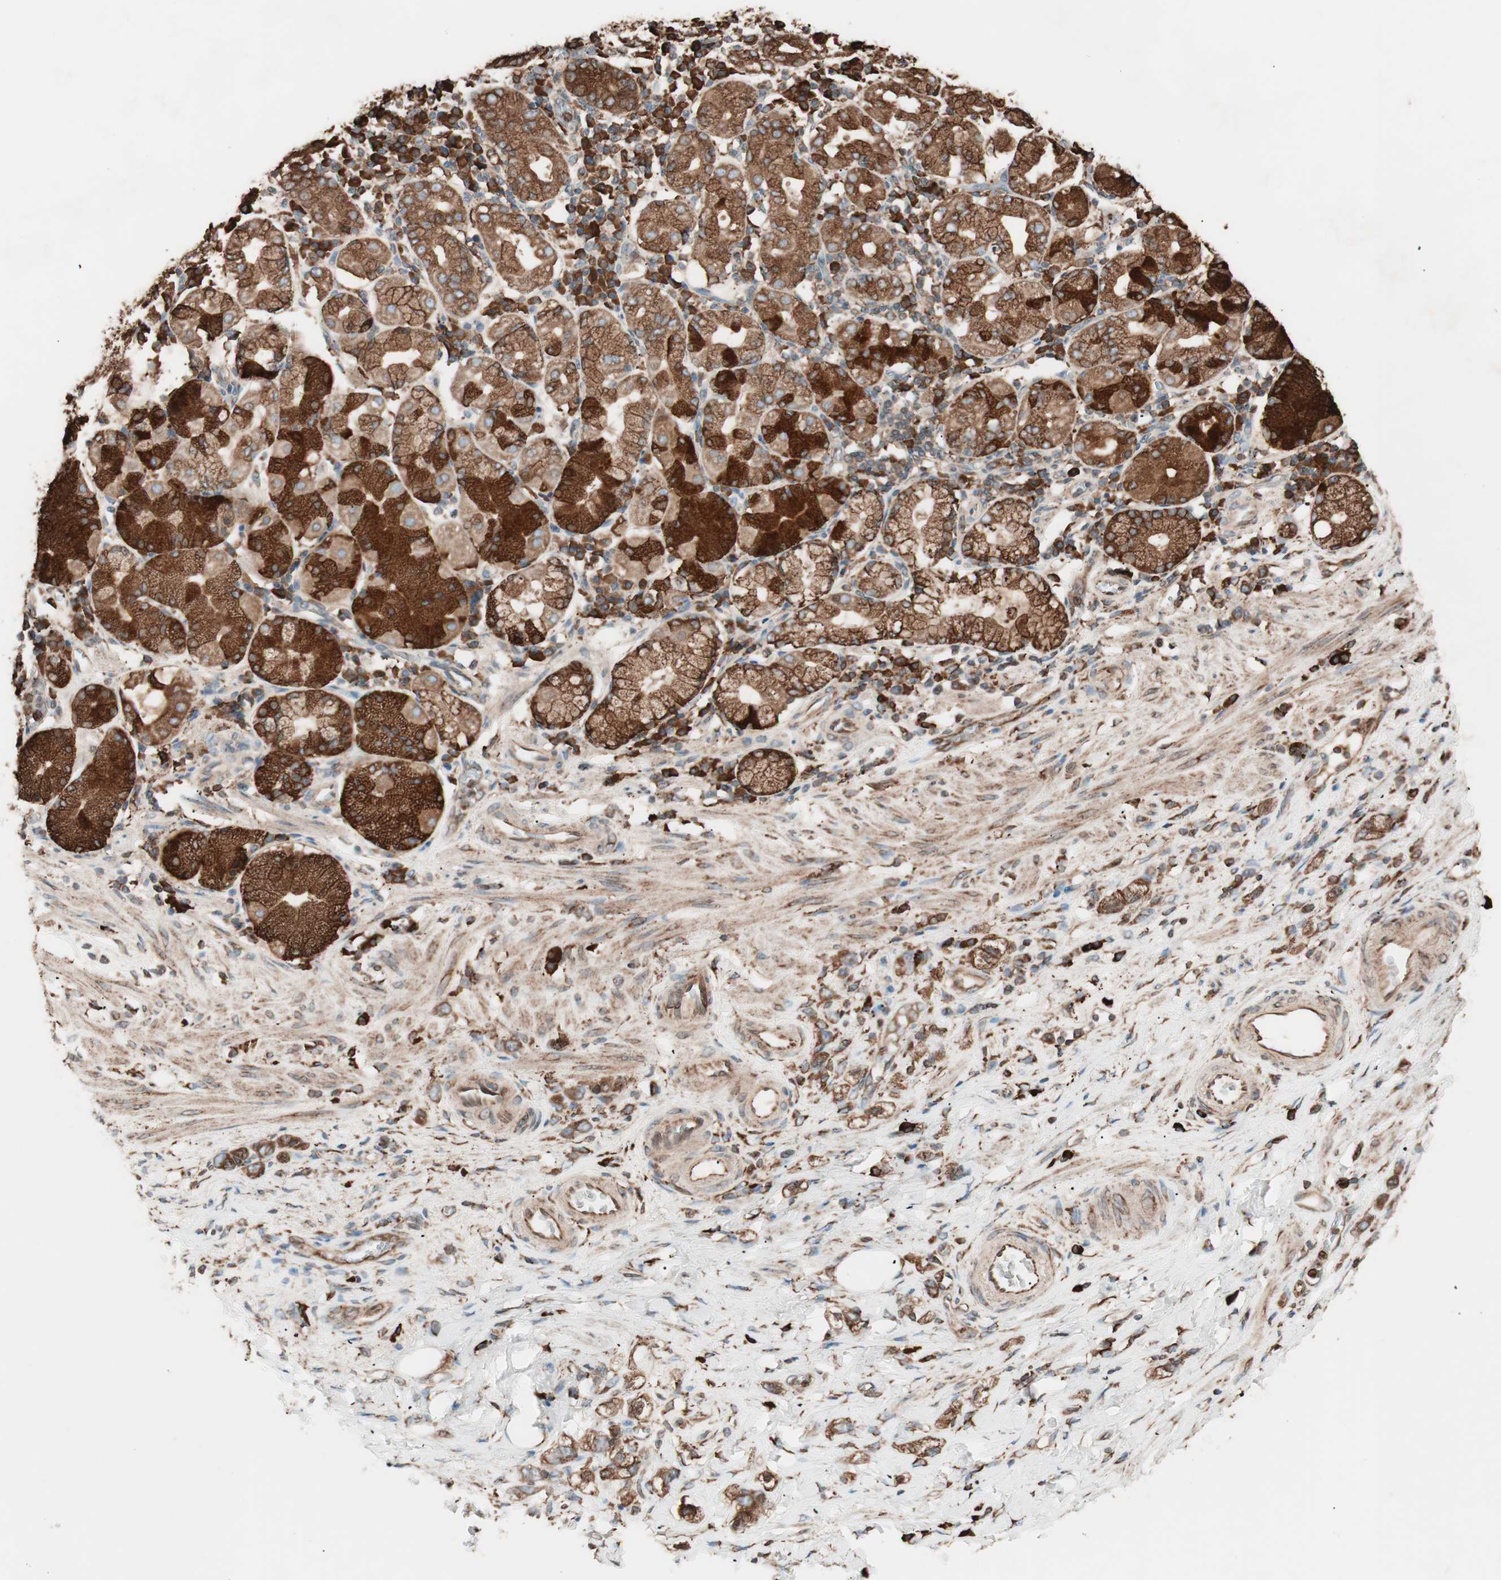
{"staining": {"intensity": "strong", "quantity": ">75%", "location": "cytoplasmic/membranous"}, "tissue": "stomach cancer", "cell_type": "Tumor cells", "image_type": "cancer", "snomed": [{"axis": "morphology", "description": "Adenocarcinoma, NOS"}, {"axis": "topography", "description": "Stomach"}], "caption": "Adenocarcinoma (stomach) stained with IHC demonstrates strong cytoplasmic/membranous positivity in approximately >75% of tumor cells. (Stains: DAB (3,3'-diaminobenzidine) in brown, nuclei in blue, Microscopy: brightfield microscopy at high magnification).", "gene": "VEGFA", "patient": {"sex": "male", "age": 82}}